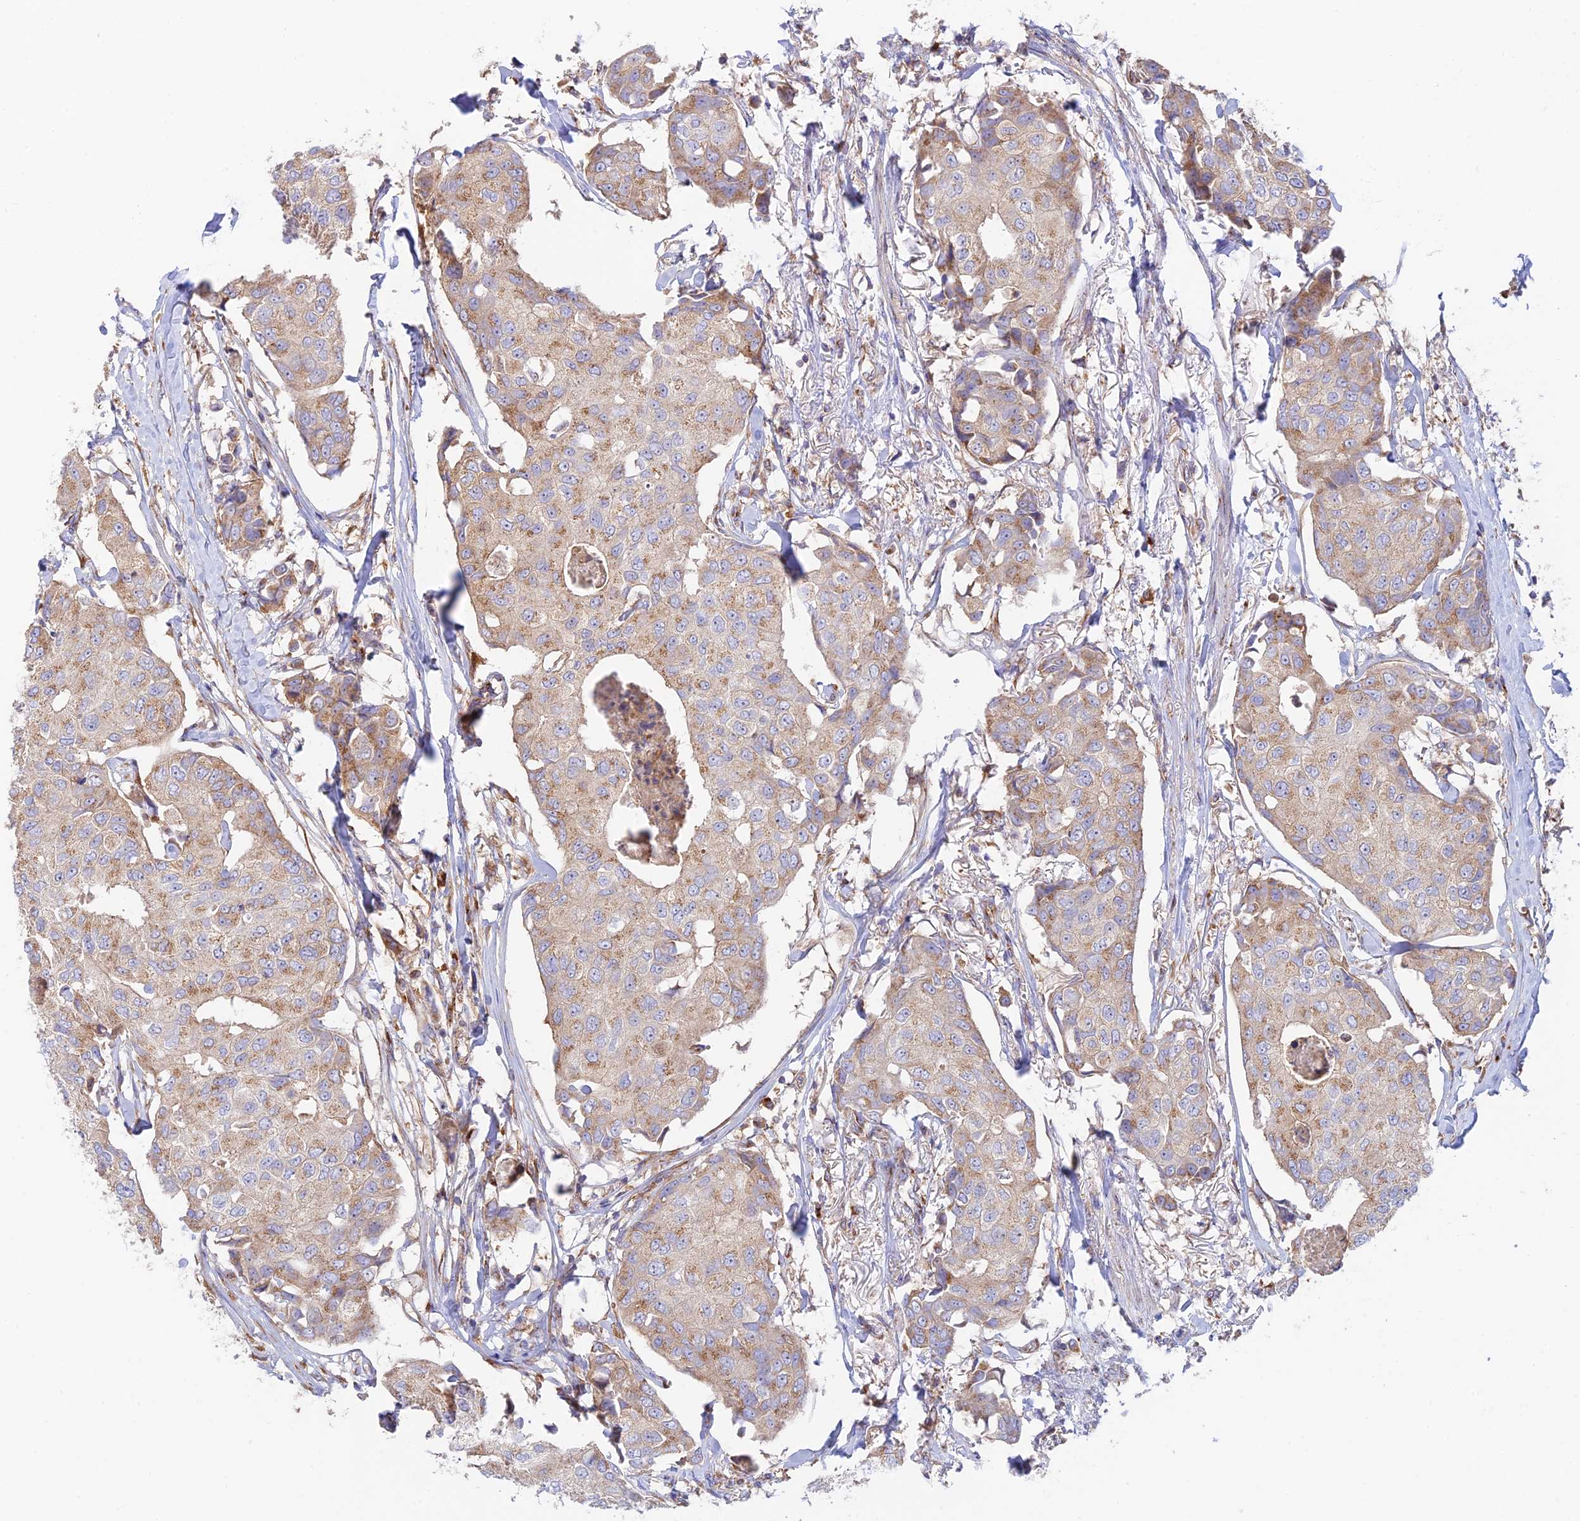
{"staining": {"intensity": "weak", "quantity": ">75%", "location": "cytoplasmic/membranous"}, "tissue": "breast cancer", "cell_type": "Tumor cells", "image_type": "cancer", "snomed": [{"axis": "morphology", "description": "Duct carcinoma"}, {"axis": "topography", "description": "Breast"}], "caption": "Immunohistochemical staining of human breast intraductal carcinoma displays weak cytoplasmic/membranous protein staining in about >75% of tumor cells.", "gene": "GOLGA3", "patient": {"sex": "female", "age": 80}}